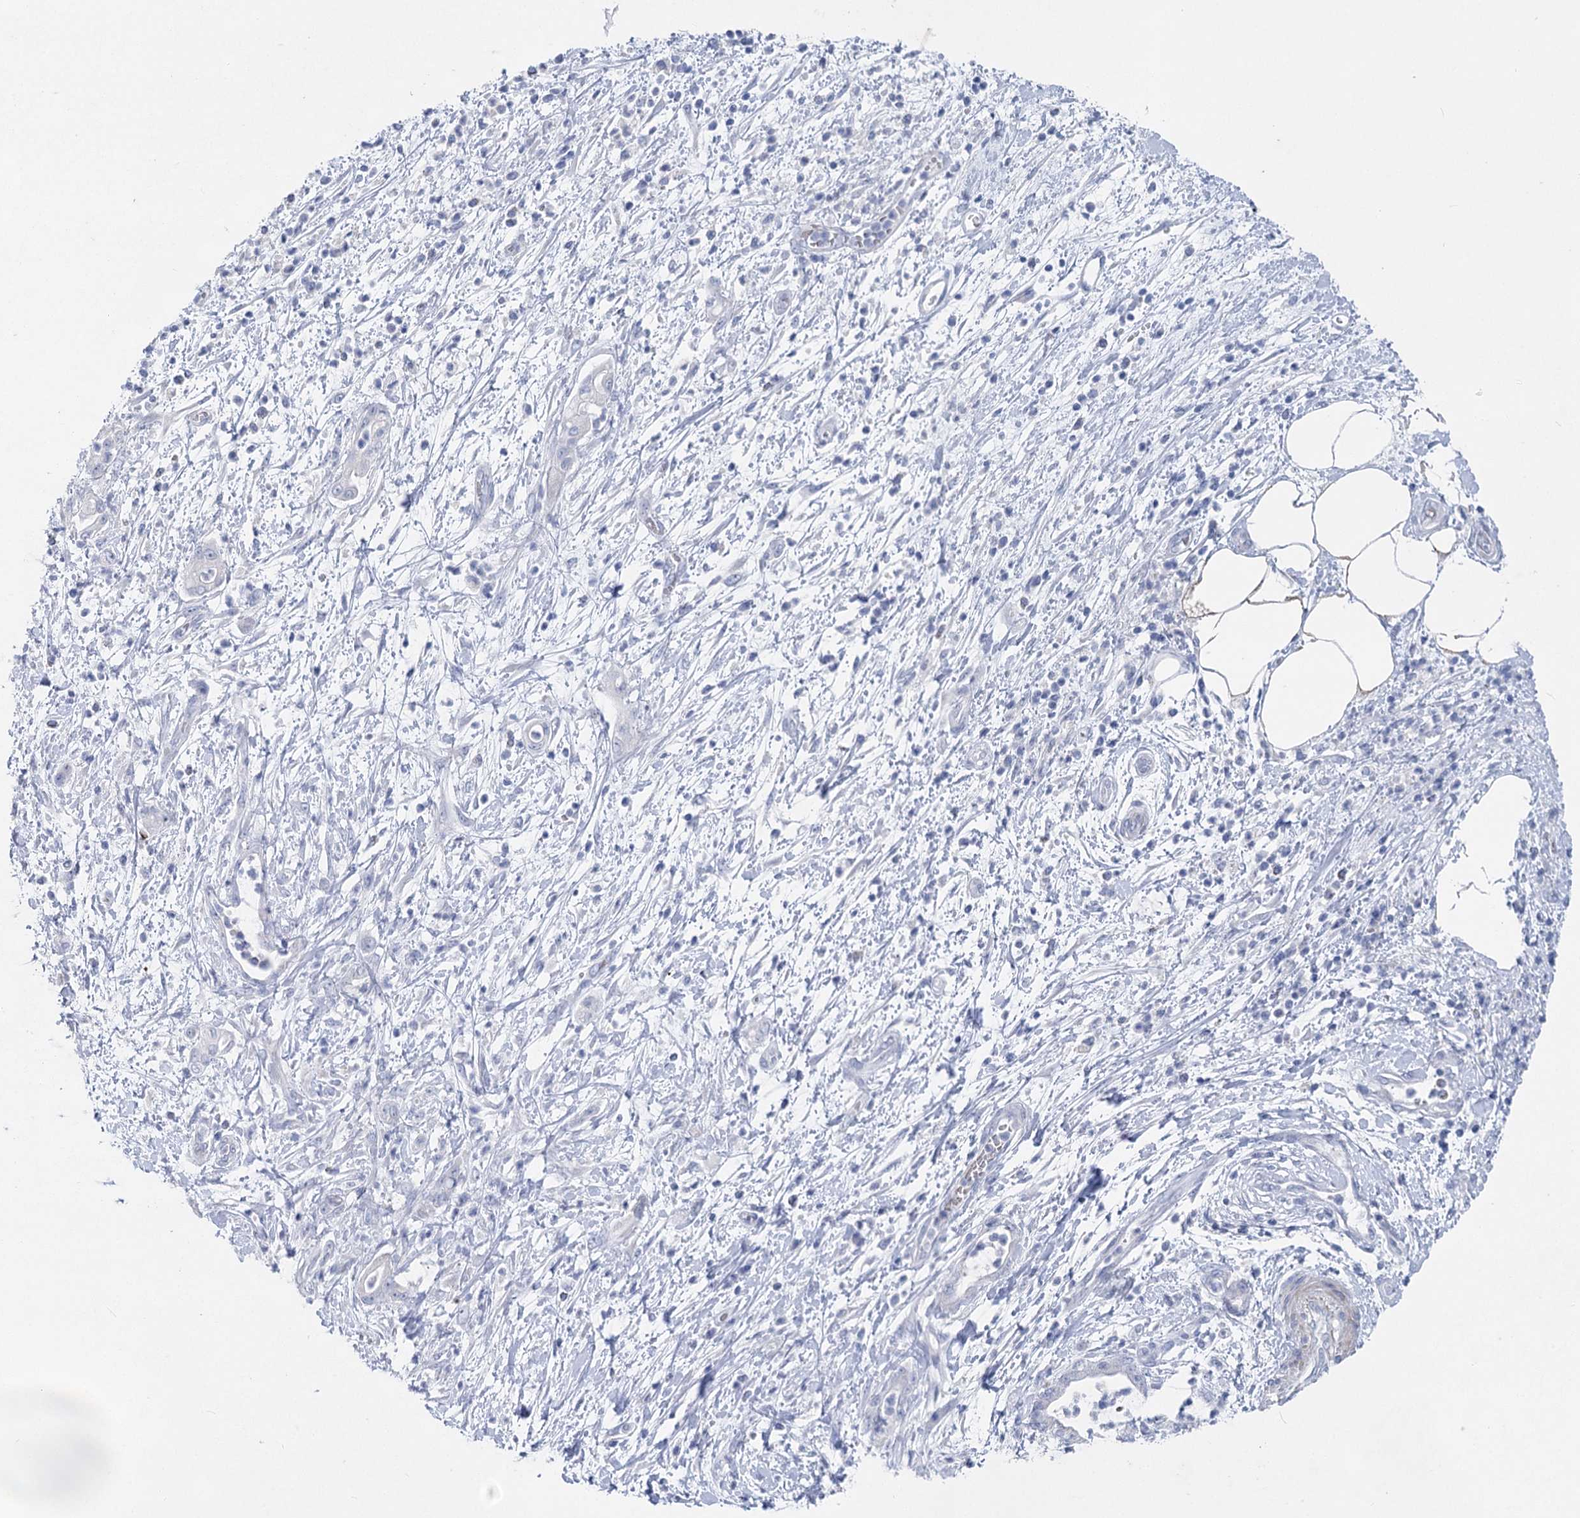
{"staining": {"intensity": "negative", "quantity": "none", "location": "none"}, "tissue": "pancreatic cancer", "cell_type": "Tumor cells", "image_type": "cancer", "snomed": [{"axis": "morphology", "description": "Adenocarcinoma, NOS"}, {"axis": "topography", "description": "Pancreas"}], "caption": "Histopathology image shows no protein expression in tumor cells of pancreatic cancer (adenocarcinoma) tissue. (Immunohistochemistry (ihc), brightfield microscopy, high magnification).", "gene": "WDR74", "patient": {"sex": "female", "age": 55}}